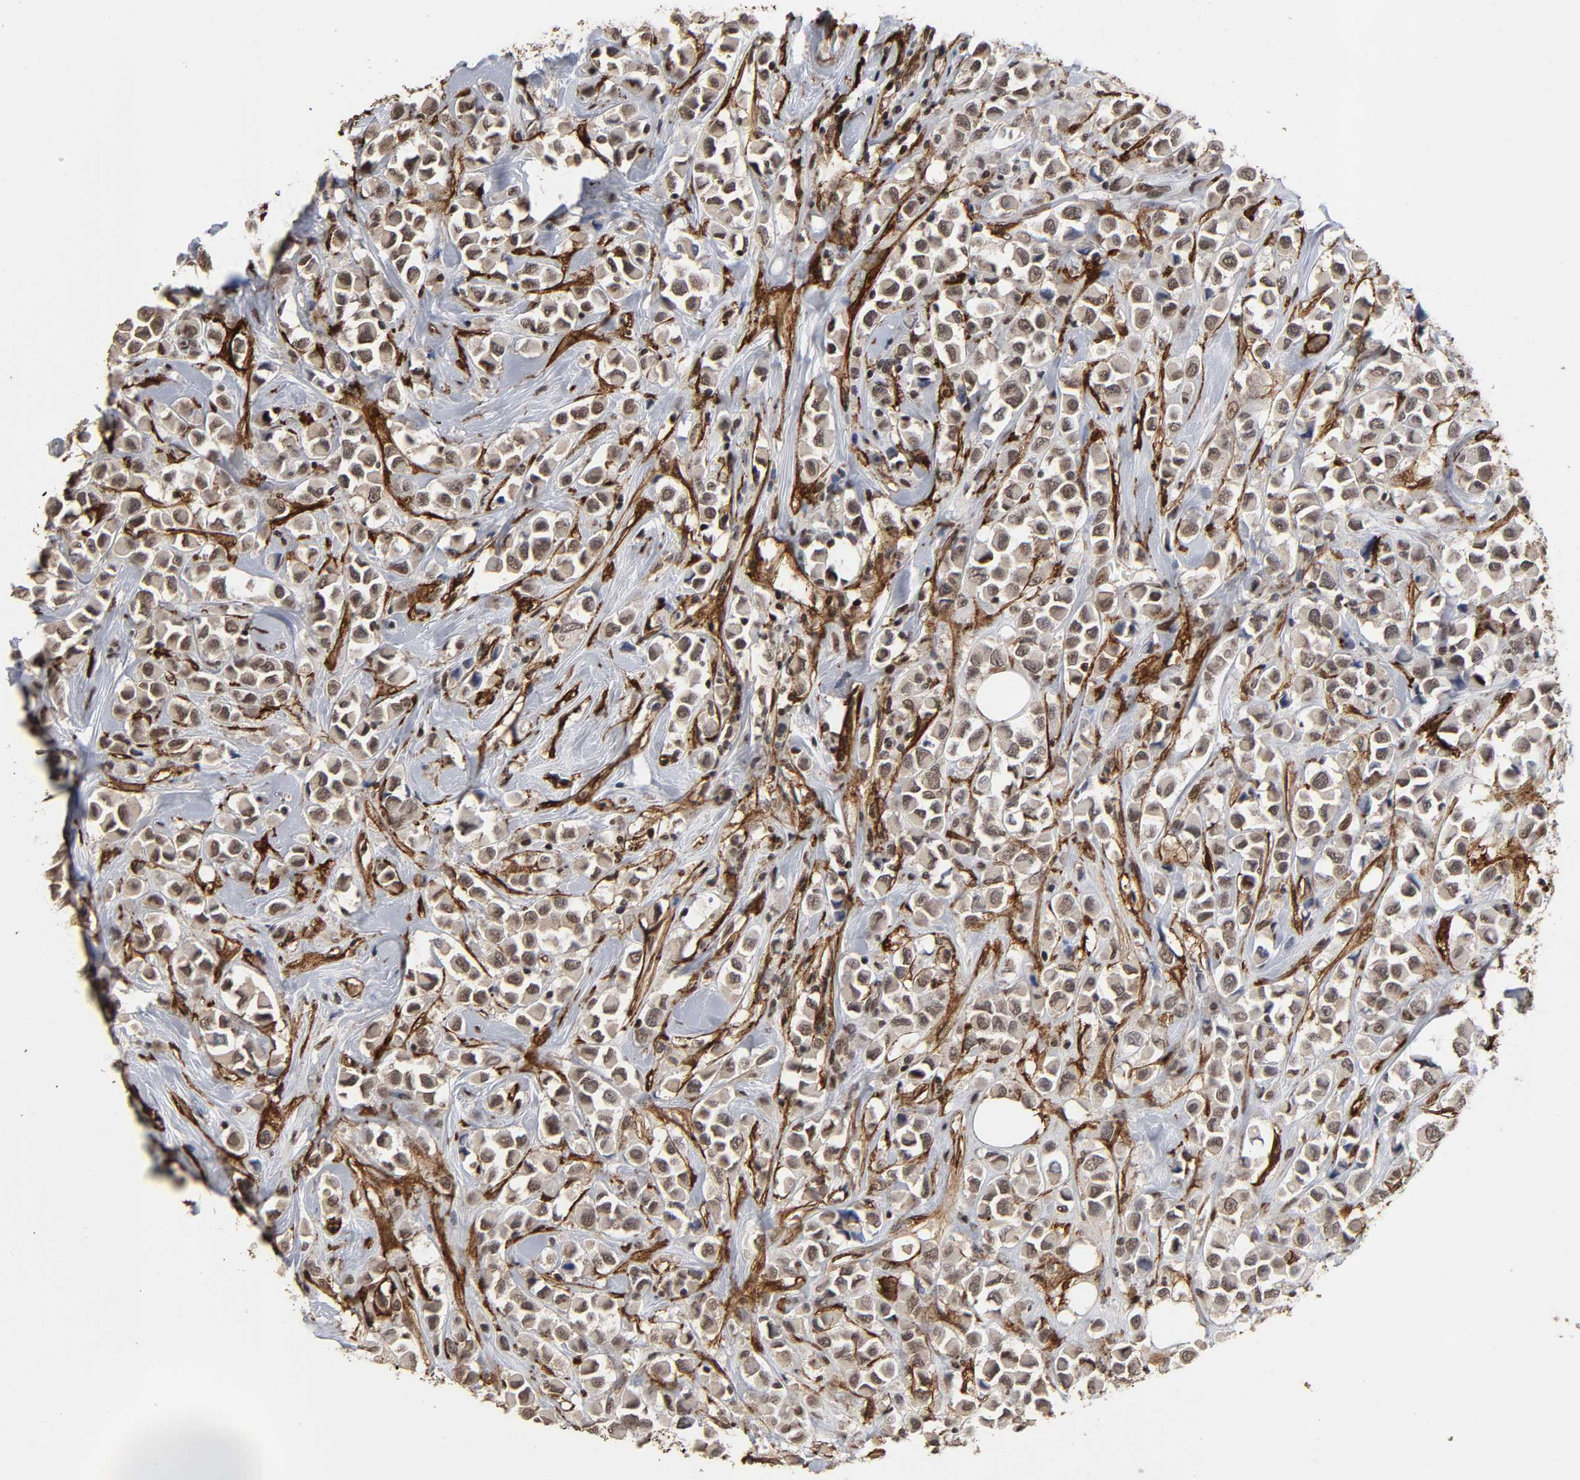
{"staining": {"intensity": "moderate", "quantity": ">75%", "location": "cytoplasmic/membranous,nuclear"}, "tissue": "breast cancer", "cell_type": "Tumor cells", "image_type": "cancer", "snomed": [{"axis": "morphology", "description": "Duct carcinoma"}, {"axis": "topography", "description": "Breast"}], "caption": "Protein expression analysis of breast infiltrating ductal carcinoma reveals moderate cytoplasmic/membranous and nuclear expression in about >75% of tumor cells. The staining was performed using DAB (3,3'-diaminobenzidine) to visualize the protein expression in brown, while the nuclei were stained in blue with hematoxylin (Magnification: 20x).", "gene": "AHNAK2", "patient": {"sex": "female", "age": 61}}